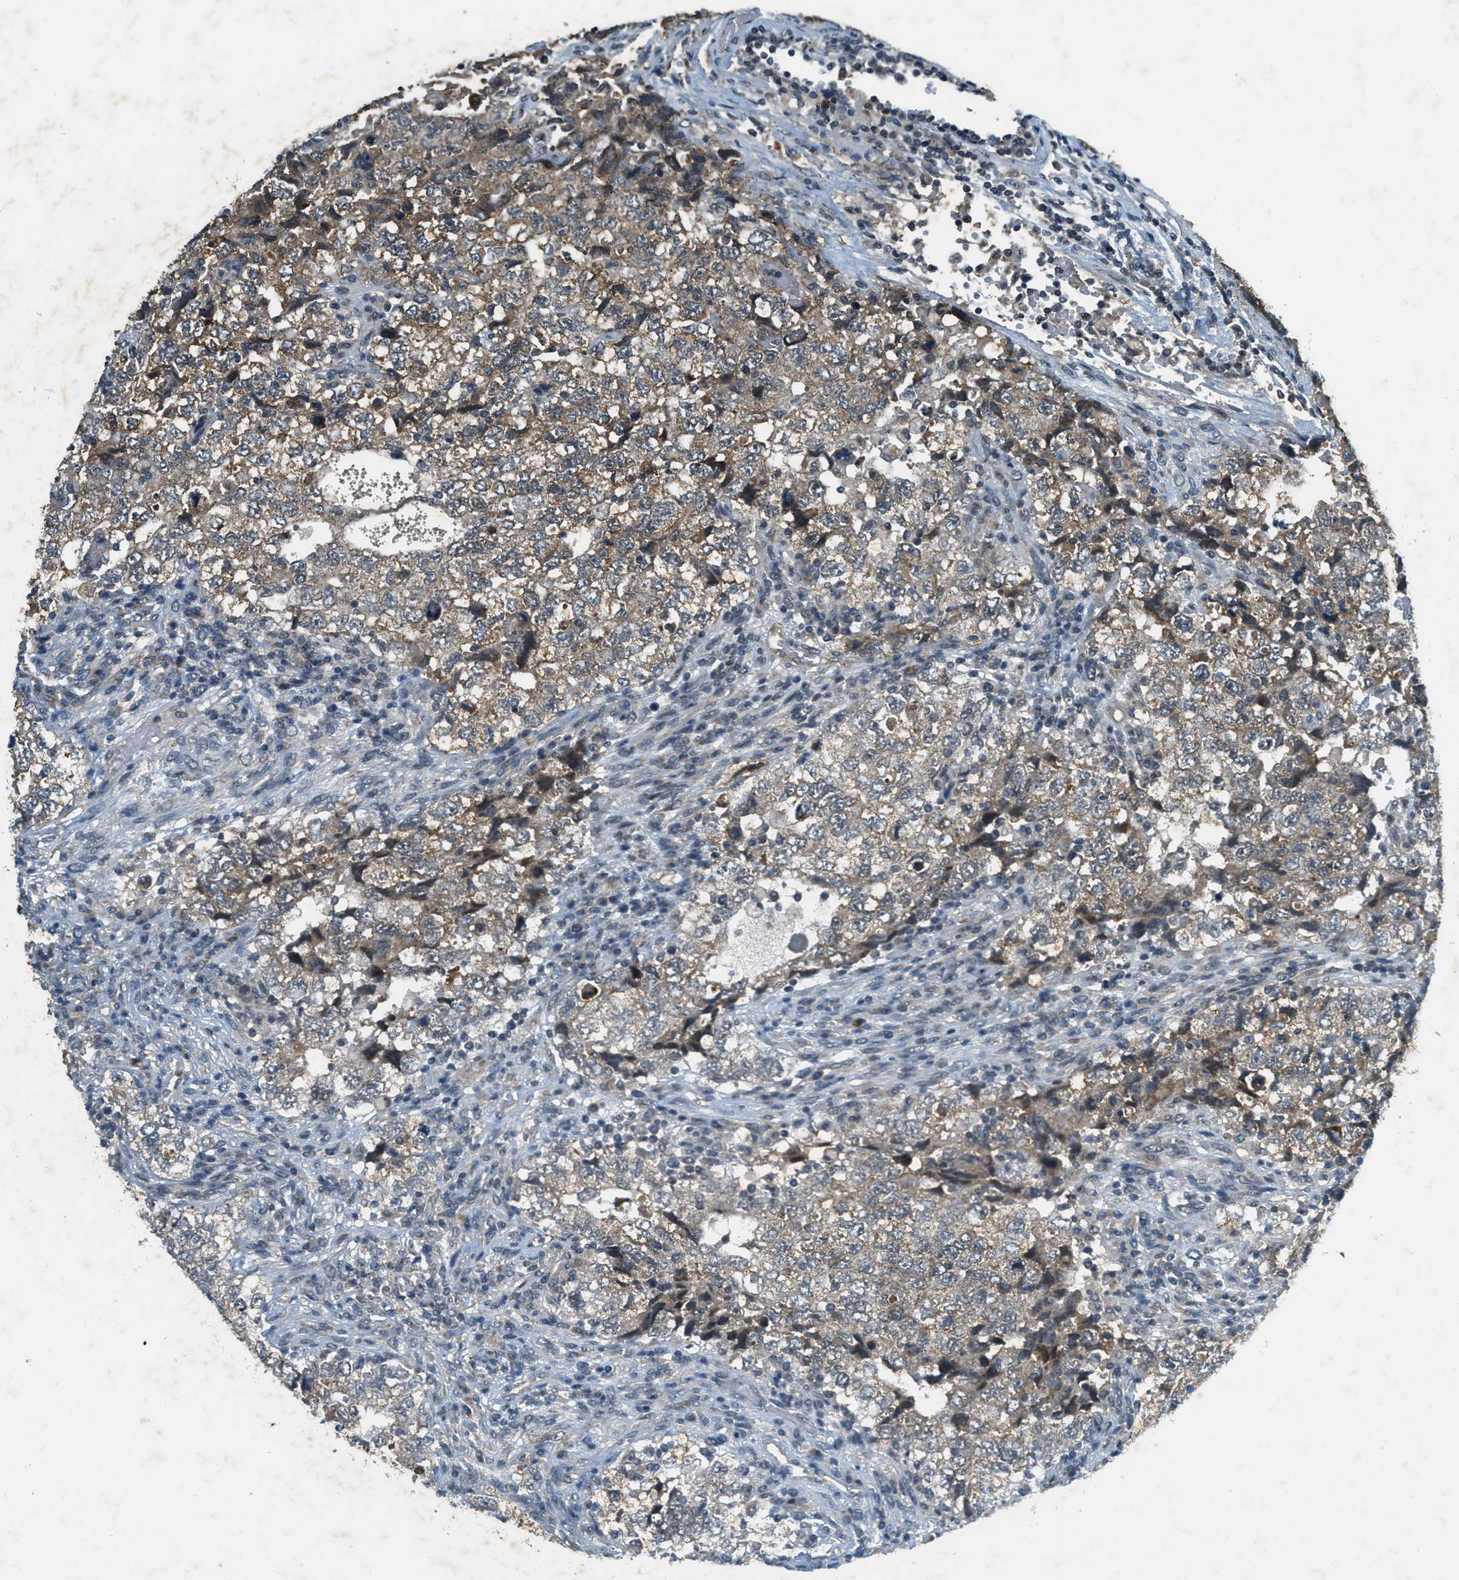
{"staining": {"intensity": "weak", "quantity": "25%-75%", "location": "cytoplasmic/membranous"}, "tissue": "testis cancer", "cell_type": "Tumor cells", "image_type": "cancer", "snomed": [{"axis": "morphology", "description": "Carcinoma, Embryonal, NOS"}, {"axis": "topography", "description": "Testis"}], "caption": "Protein staining shows weak cytoplasmic/membranous expression in about 25%-75% of tumor cells in testis embryonal carcinoma.", "gene": "TCF20", "patient": {"sex": "male", "age": 36}}